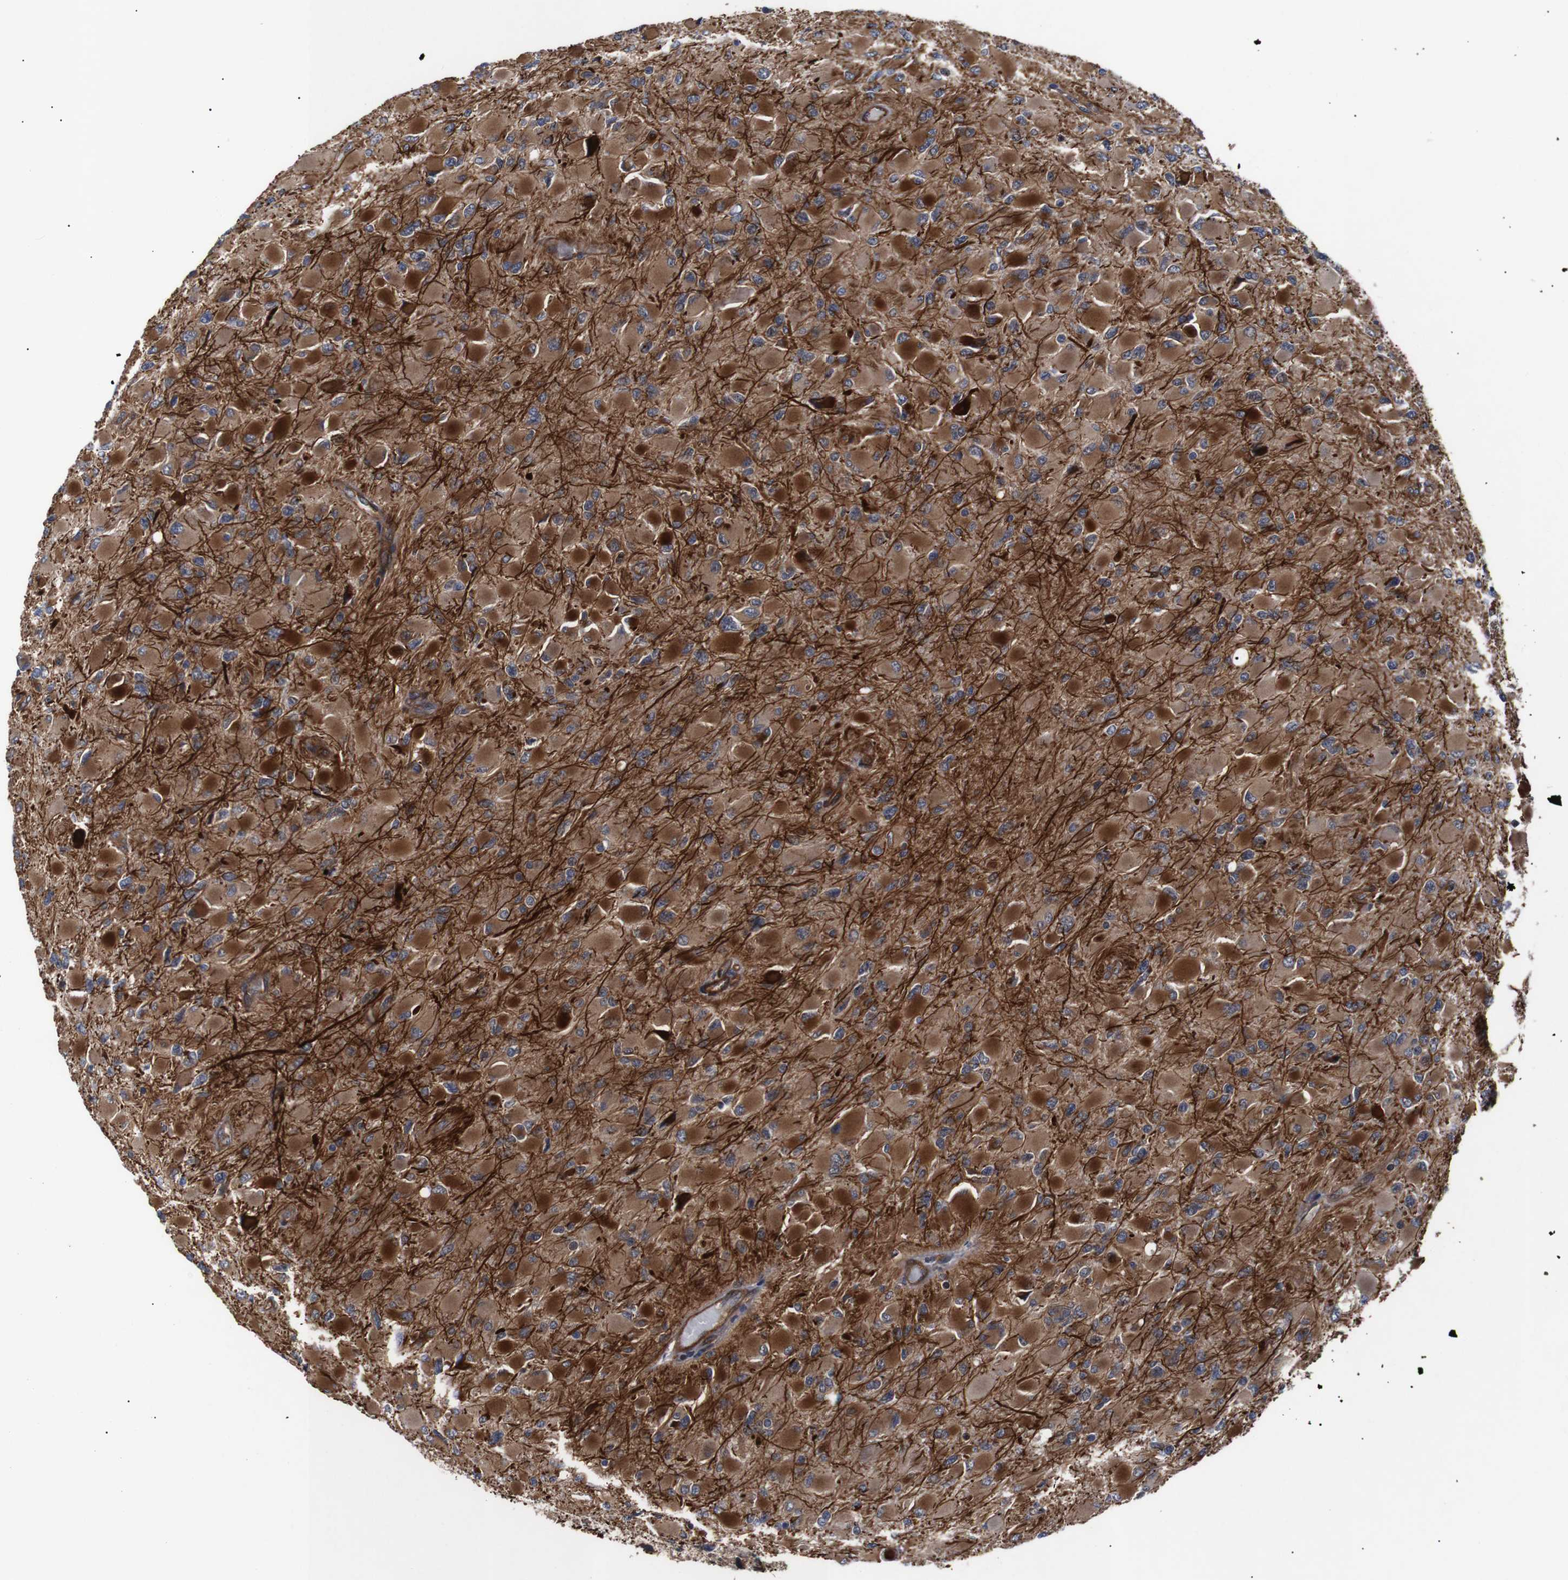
{"staining": {"intensity": "moderate", "quantity": ">75%", "location": "cytoplasmic/membranous"}, "tissue": "glioma", "cell_type": "Tumor cells", "image_type": "cancer", "snomed": [{"axis": "morphology", "description": "Glioma, malignant, High grade"}, {"axis": "topography", "description": "Cerebral cortex"}], "caption": "Brown immunohistochemical staining in malignant glioma (high-grade) exhibits moderate cytoplasmic/membranous positivity in approximately >75% of tumor cells. The protein of interest is shown in brown color, while the nuclei are stained blue.", "gene": "PAWR", "patient": {"sex": "female", "age": 36}}